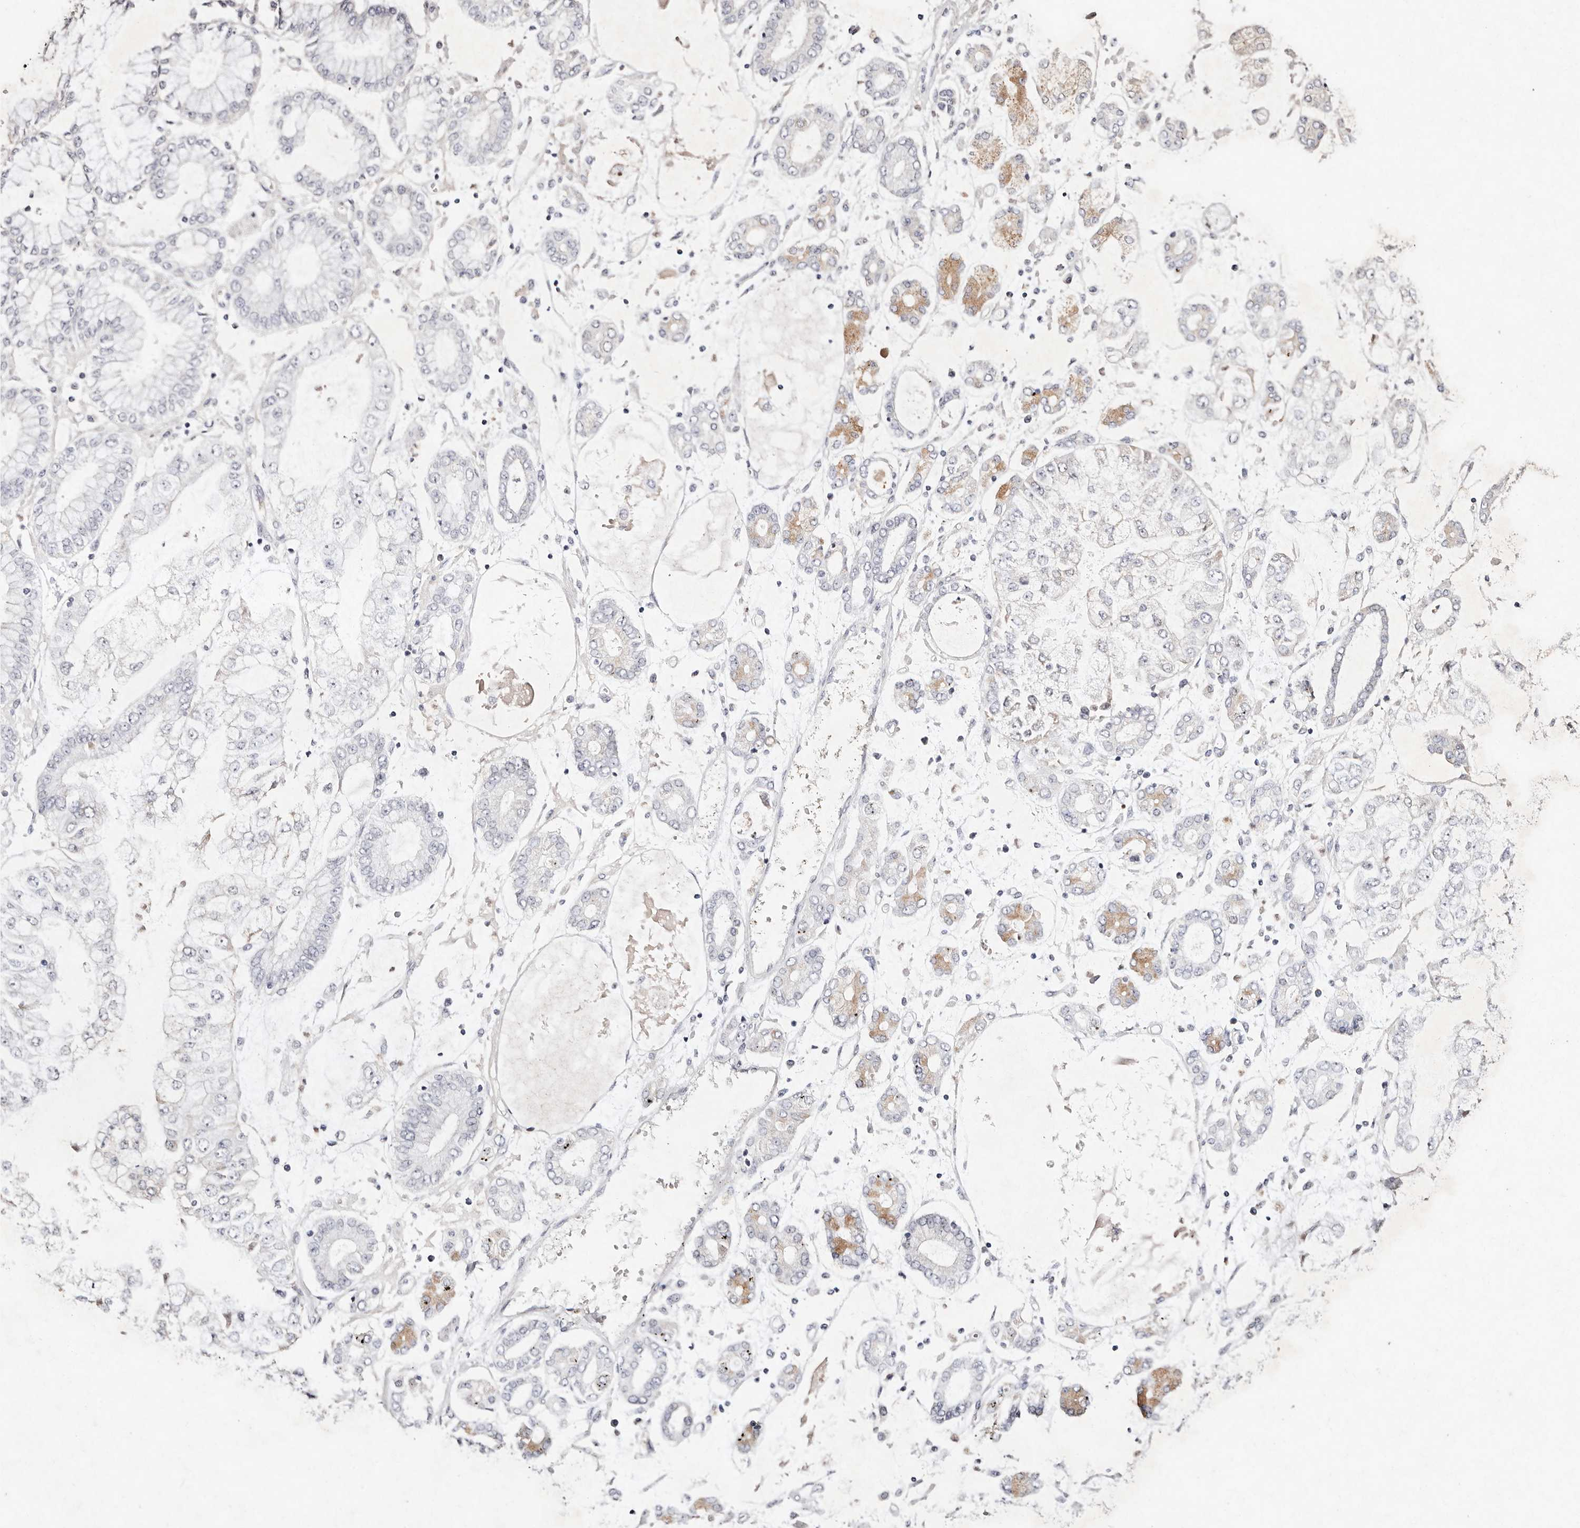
{"staining": {"intensity": "negative", "quantity": "none", "location": "none"}, "tissue": "stomach cancer", "cell_type": "Tumor cells", "image_type": "cancer", "snomed": [{"axis": "morphology", "description": "Adenocarcinoma, NOS"}, {"axis": "topography", "description": "Stomach"}], "caption": "Protein analysis of stomach cancer (adenocarcinoma) demonstrates no significant staining in tumor cells.", "gene": "TSC2", "patient": {"sex": "male", "age": 76}}